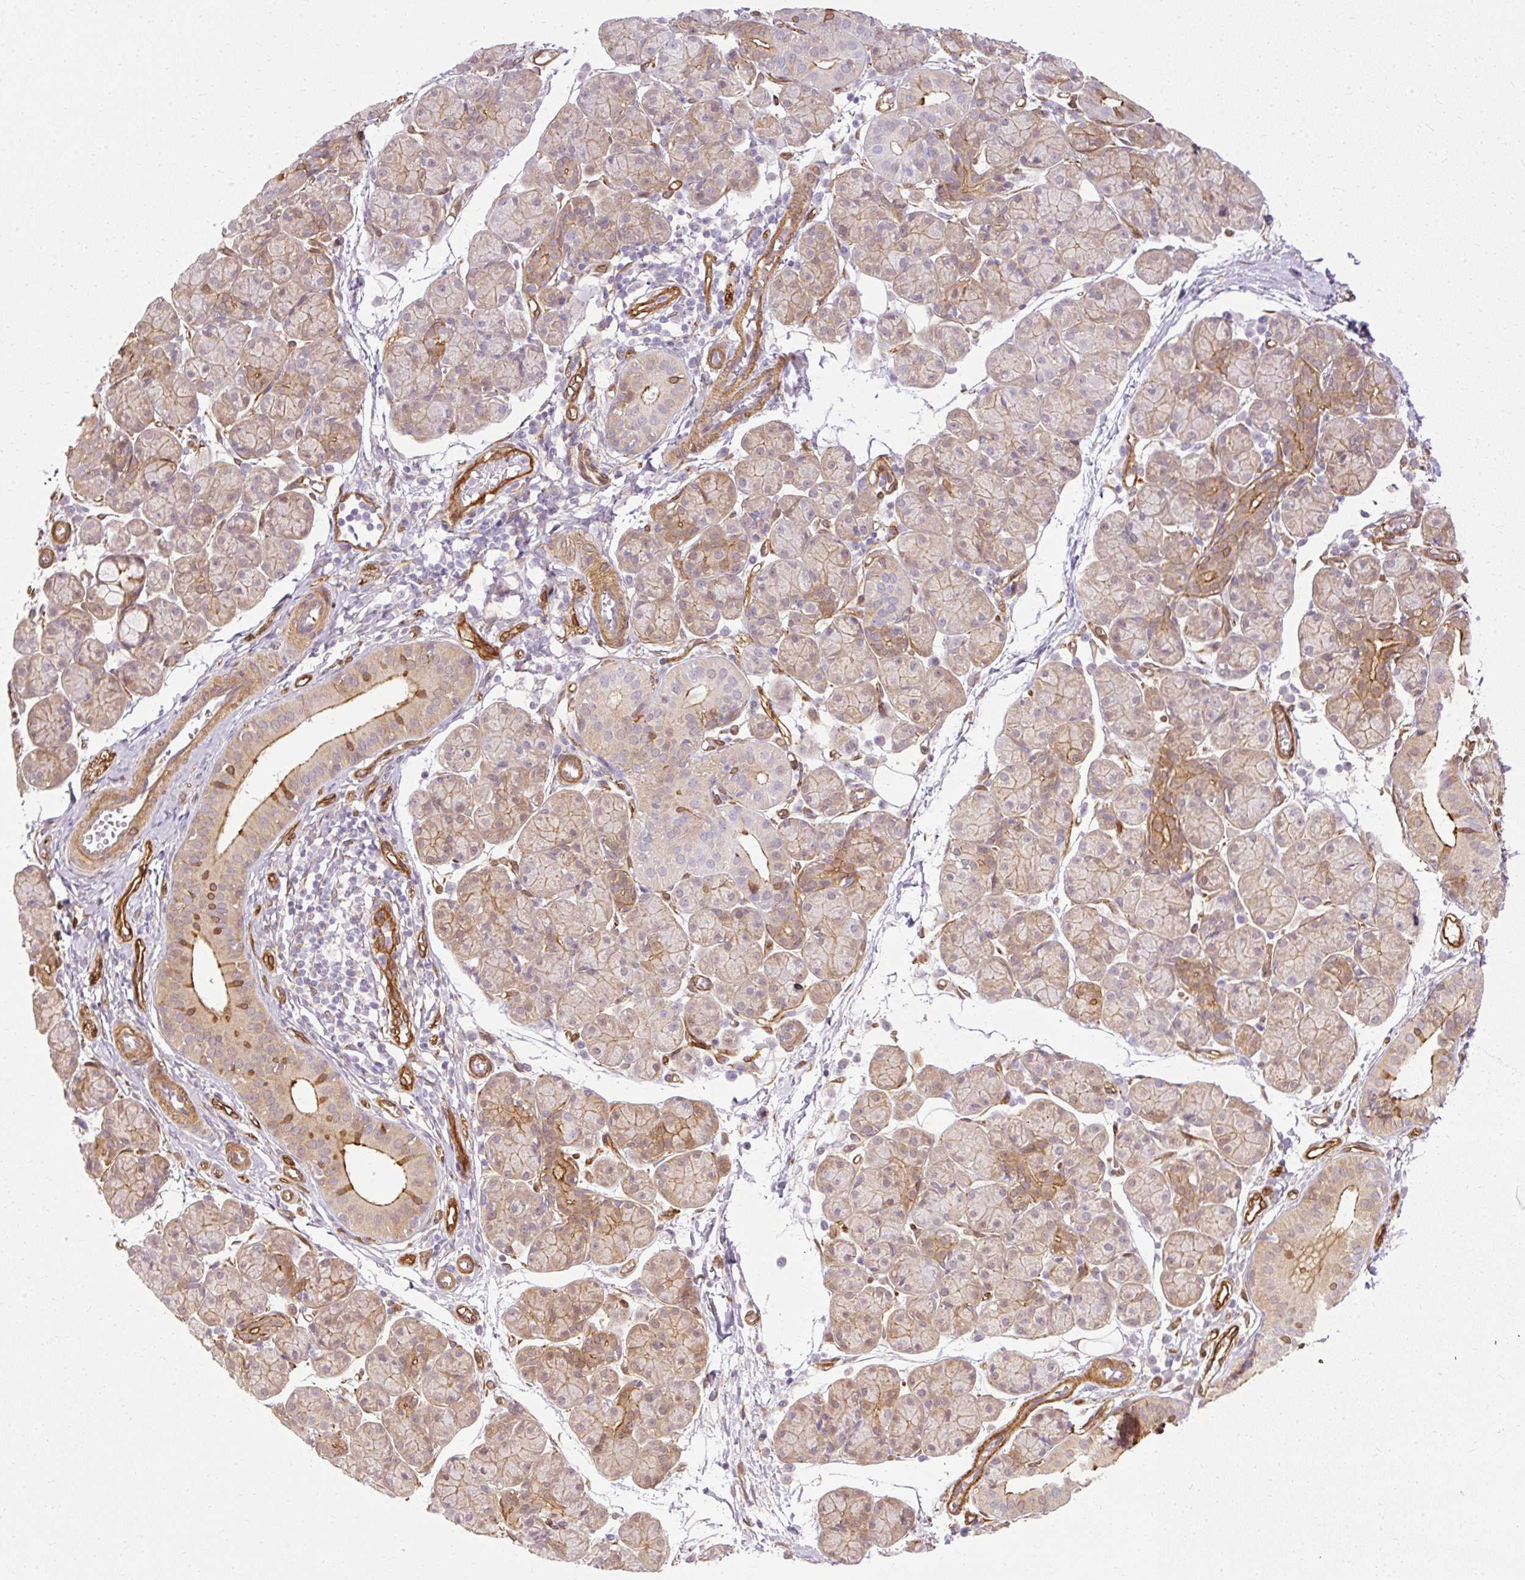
{"staining": {"intensity": "moderate", "quantity": "25%-75%", "location": "cytoplasmic/membranous"}, "tissue": "salivary gland", "cell_type": "Glandular cells", "image_type": "normal", "snomed": [{"axis": "morphology", "description": "Normal tissue, NOS"}, {"axis": "morphology", "description": "Inflammation, NOS"}, {"axis": "topography", "description": "Lymph node"}, {"axis": "topography", "description": "Salivary gland"}], "caption": "DAB (3,3'-diaminobenzidine) immunohistochemical staining of normal human salivary gland shows moderate cytoplasmic/membranous protein expression in about 25%-75% of glandular cells. The staining is performed using DAB (3,3'-diaminobenzidine) brown chromogen to label protein expression. The nuclei are counter-stained blue using hematoxylin.", "gene": "CNN3", "patient": {"sex": "male", "age": 3}}